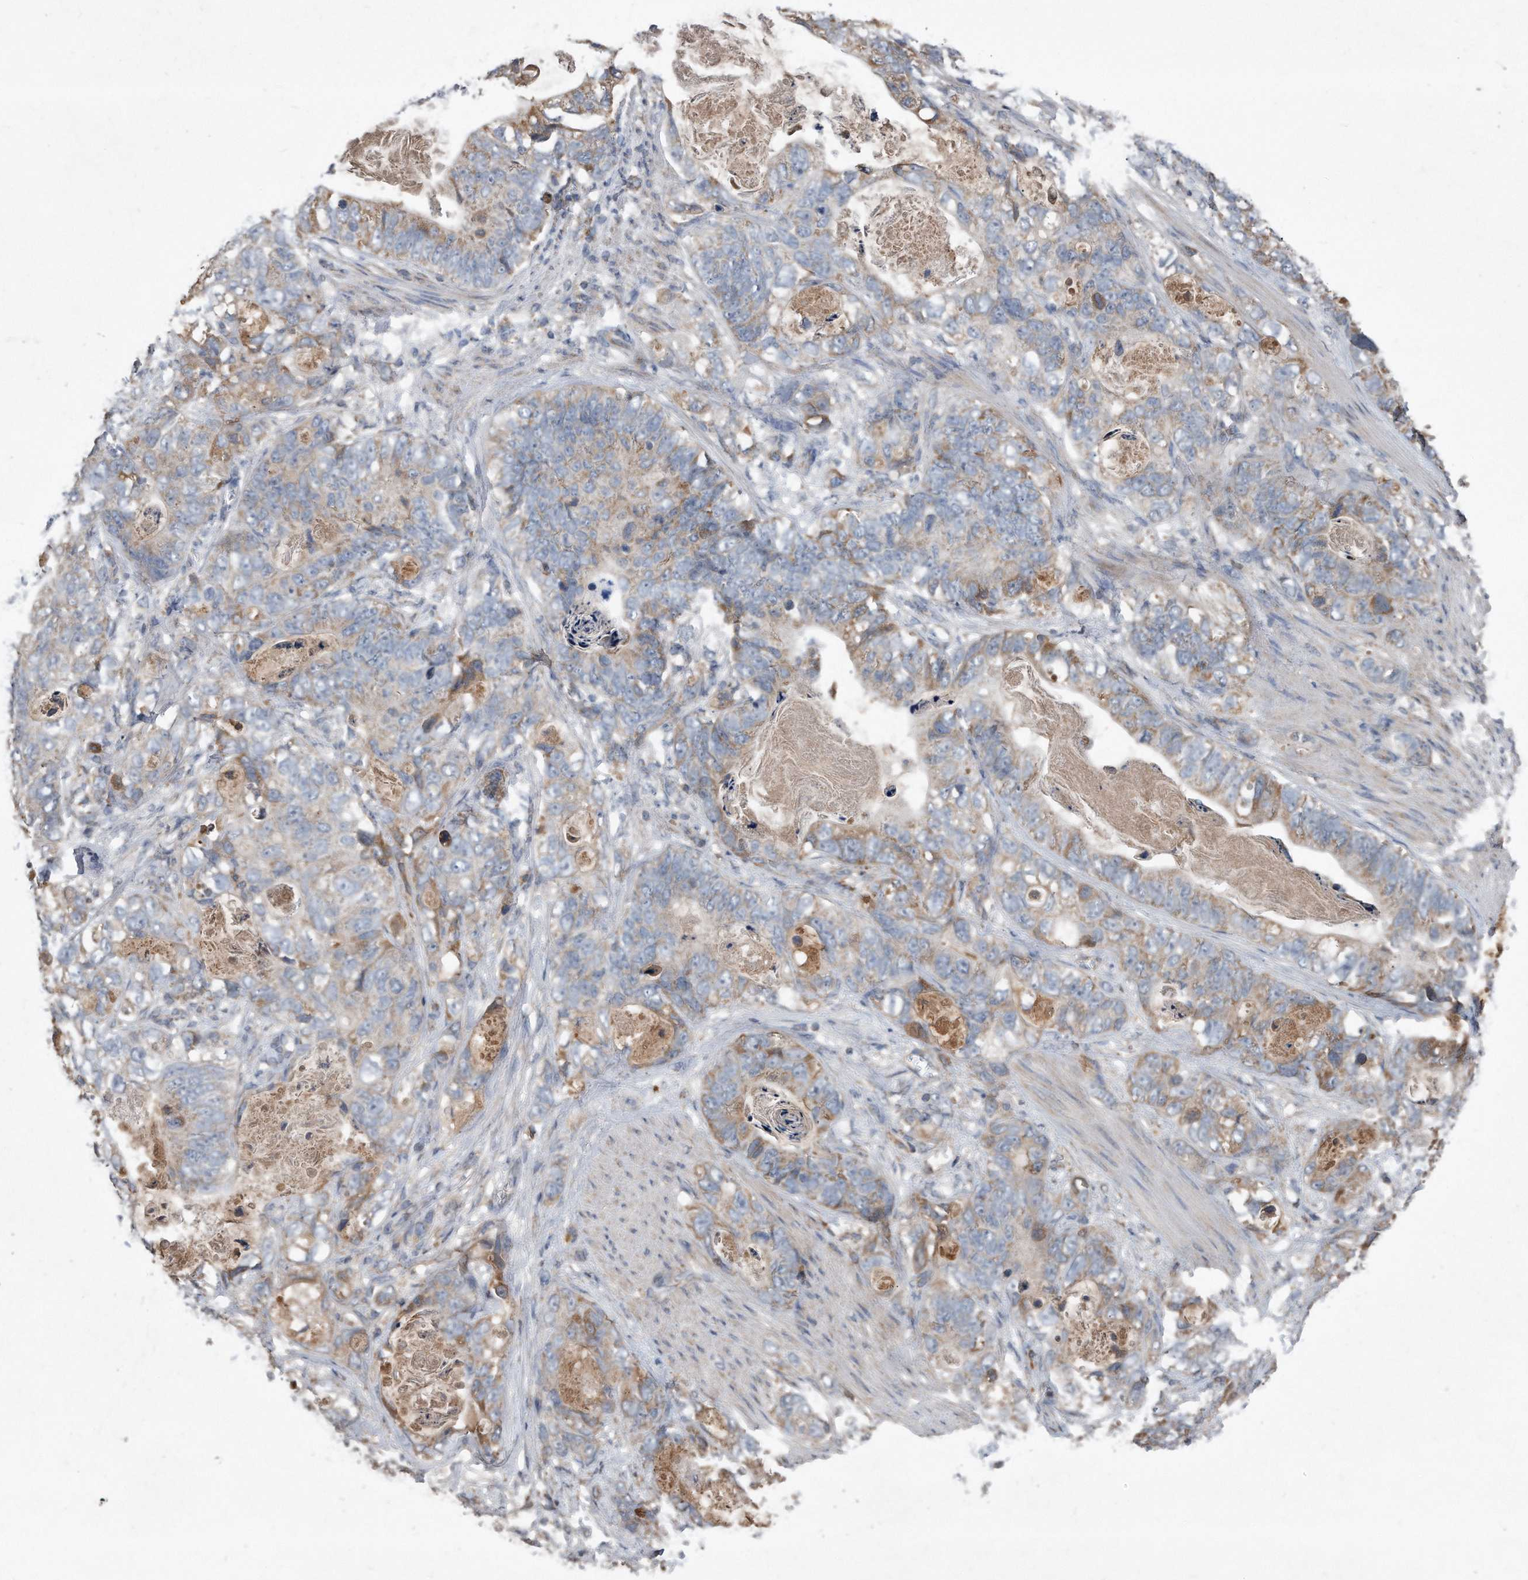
{"staining": {"intensity": "weak", "quantity": "25%-75%", "location": "cytoplasmic/membranous"}, "tissue": "stomach cancer", "cell_type": "Tumor cells", "image_type": "cancer", "snomed": [{"axis": "morphology", "description": "Normal tissue, NOS"}, {"axis": "morphology", "description": "Adenocarcinoma, NOS"}, {"axis": "topography", "description": "Stomach"}], "caption": "Adenocarcinoma (stomach) tissue exhibits weak cytoplasmic/membranous expression in approximately 25%-75% of tumor cells Immunohistochemistry (ihc) stains the protein of interest in brown and the nuclei are stained blue.", "gene": "SDHA", "patient": {"sex": "female", "age": 89}}